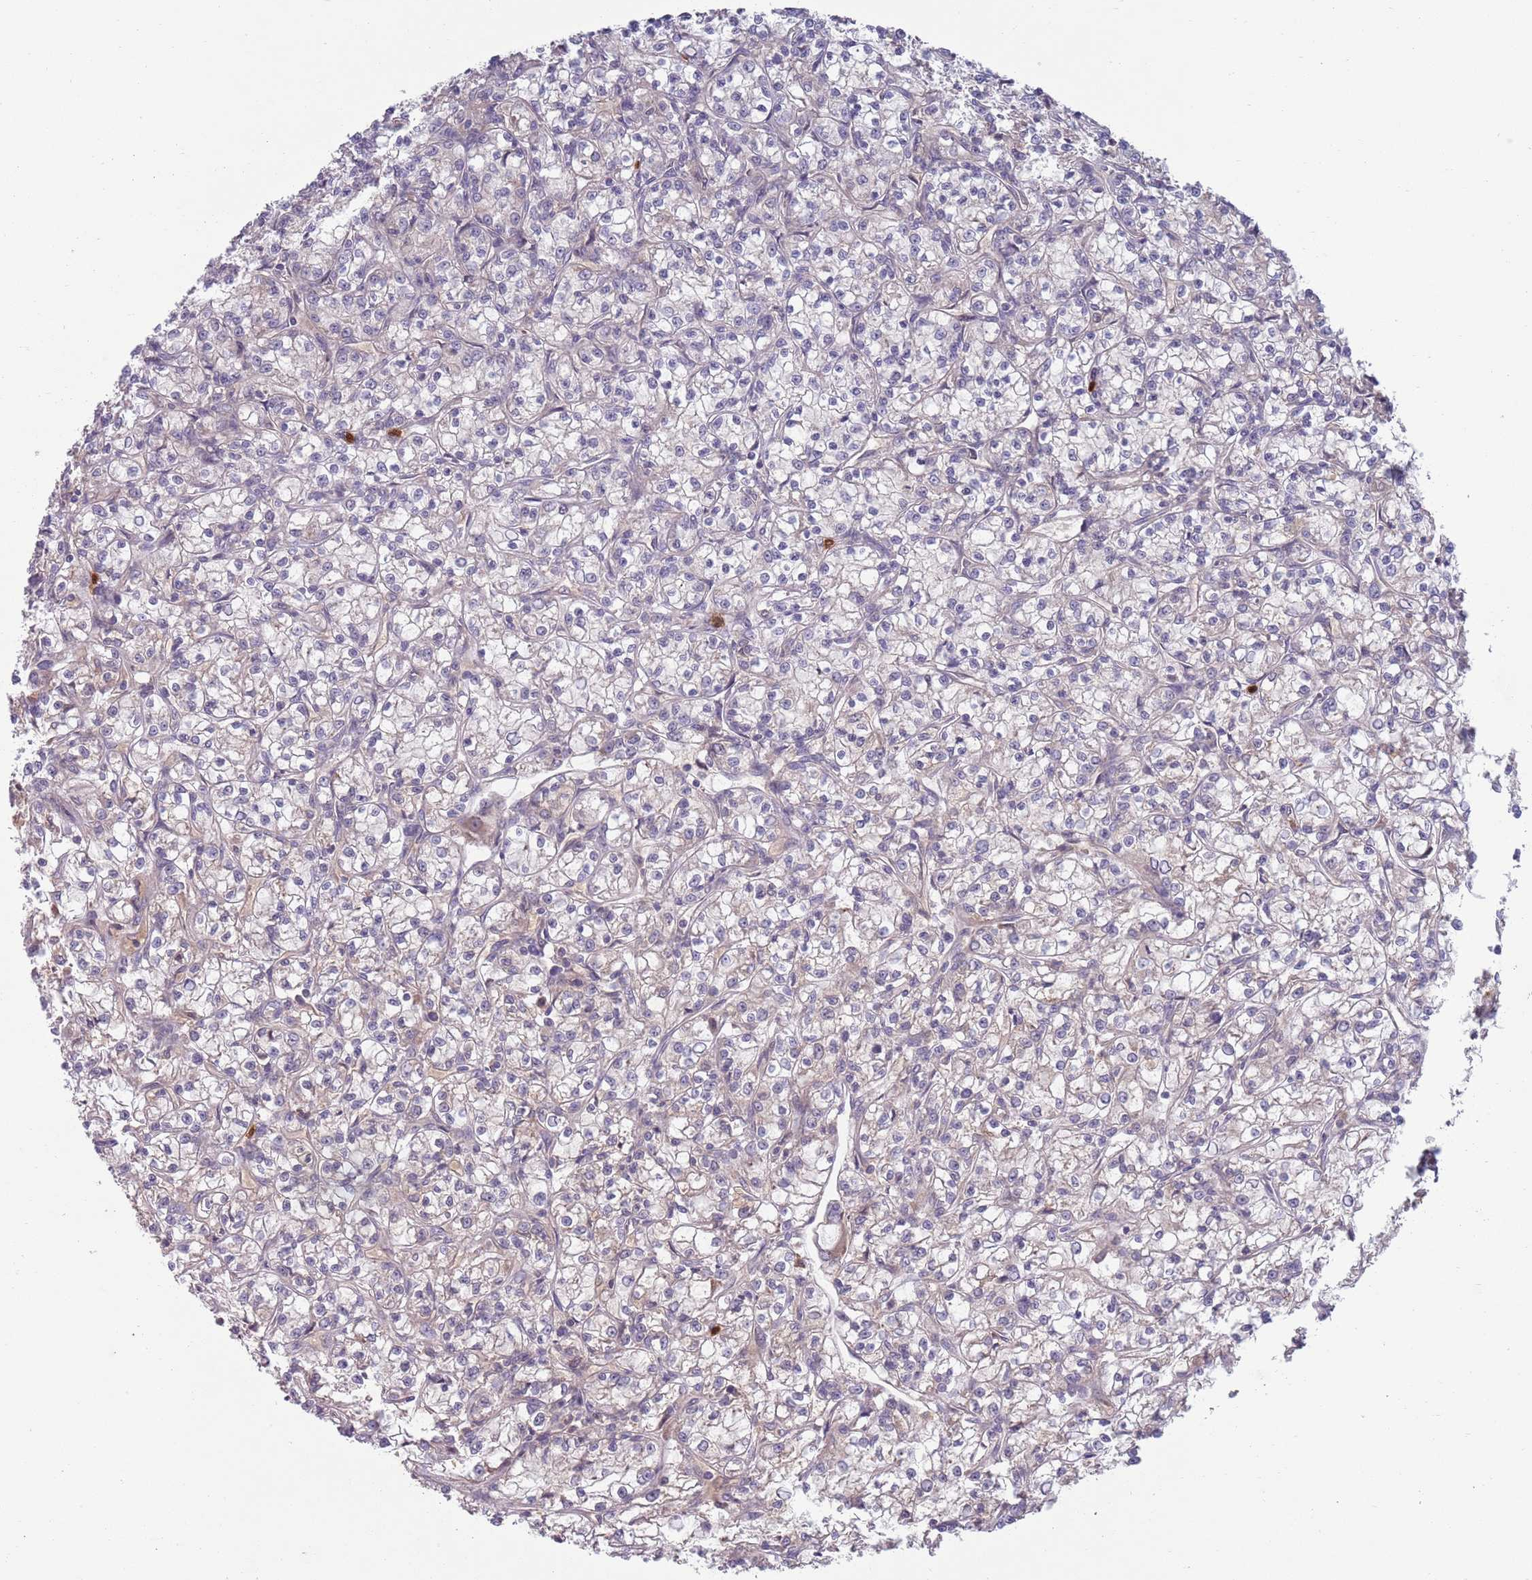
{"staining": {"intensity": "negative", "quantity": "none", "location": "none"}, "tissue": "renal cancer", "cell_type": "Tumor cells", "image_type": "cancer", "snomed": [{"axis": "morphology", "description": "Adenocarcinoma, NOS"}, {"axis": "topography", "description": "Kidney"}], "caption": "An image of renal adenocarcinoma stained for a protein reveals no brown staining in tumor cells.", "gene": "TYW1", "patient": {"sex": "female", "age": 59}}